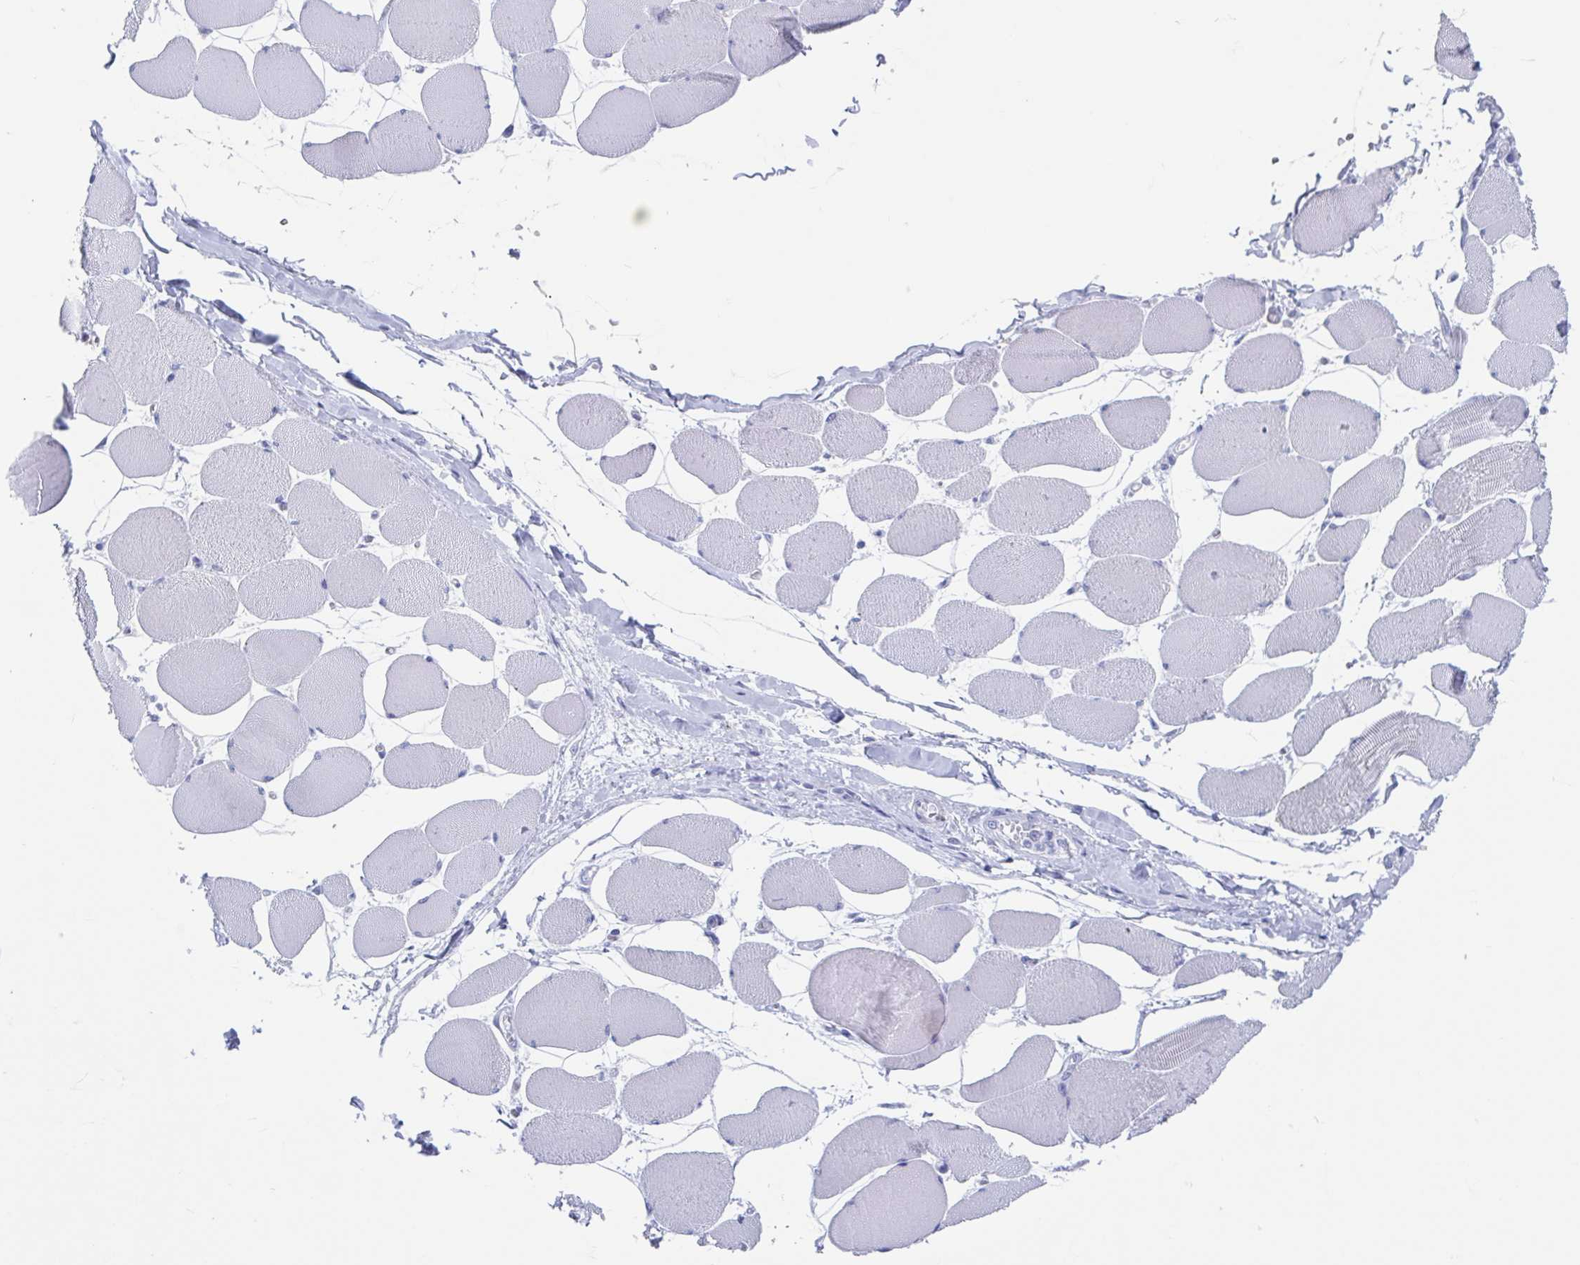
{"staining": {"intensity": "negative", "quantity": "none", "location": "none"}, "tissue": "skeletal muscle", "cell_type": "Myocytes", "image_type": "normal", "snomed": [{"axis": "morphology", "description": "Normal tissue, NOS"}, {"axis": "topography", "description": "Skeletal muscle"}], "caption": "The micrograph displays no staining of myocytes in benign skeletal muscle. Brightfield microscopy of immunohistochemistry stained with DAB (brown) and hematoxylin (blue), captured at high magnification.", "gene": "SHCBP1L", "patient": {"sex": "female", "age": 75}}